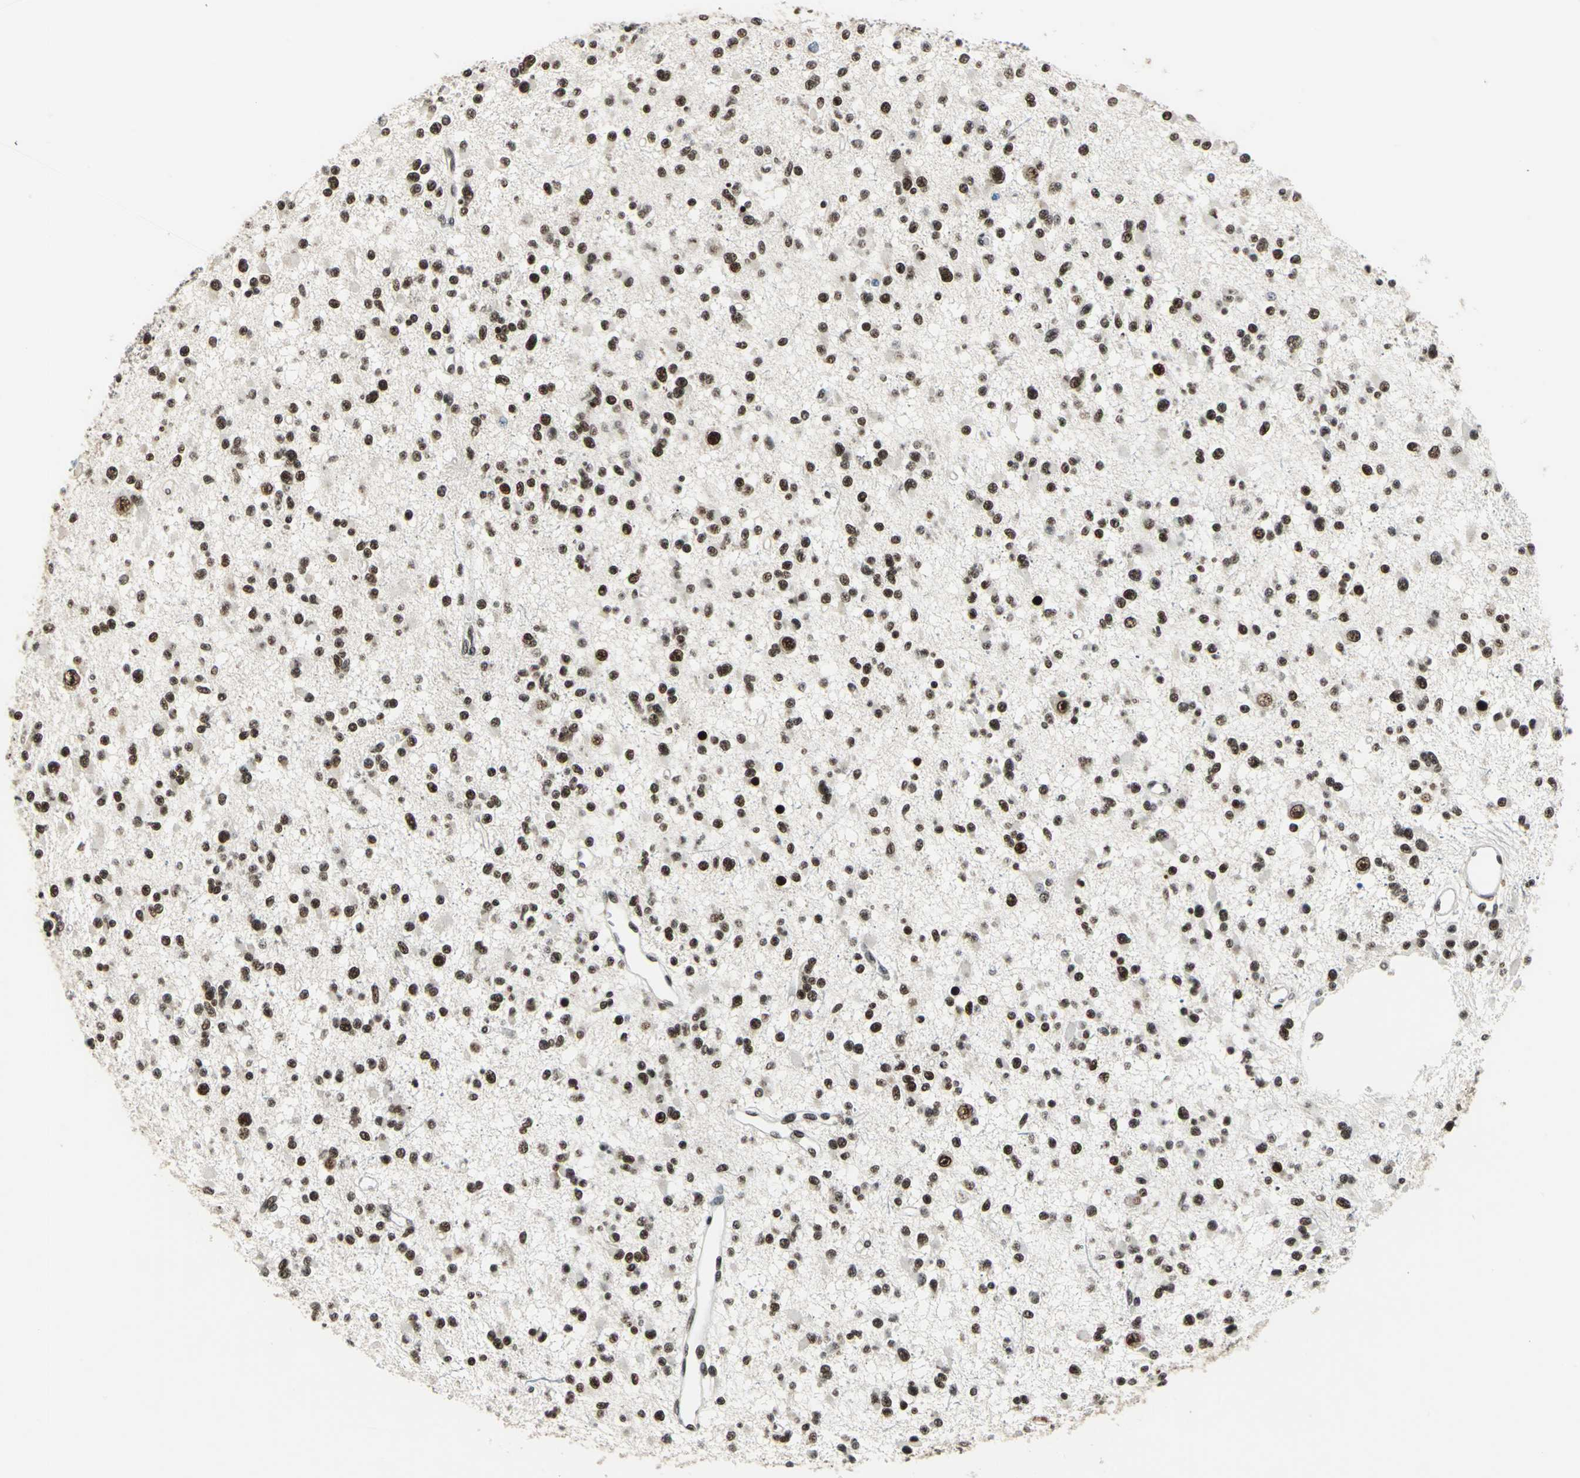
{"staining": {"intensity": "strong", "quantity": ">75%", "location": "nuclear"}, "tissue": "glioma", "cell_type": "Tumor cells", "image_type": "cancer", "snomed": [{"axis": "morphology", "description": "Glioma, malignant, Low grade"}, {"axis": "topography", "description": "Brain"}], "caption": "This image reveals glioma stained with IHC to label a protein in brown. The nuclear of tumor cells show strong positivity for the protein. Nuclei are counter-stained blue.", "gene": "BCLAF1", "patient": {"sex": "female", "age": 22}}